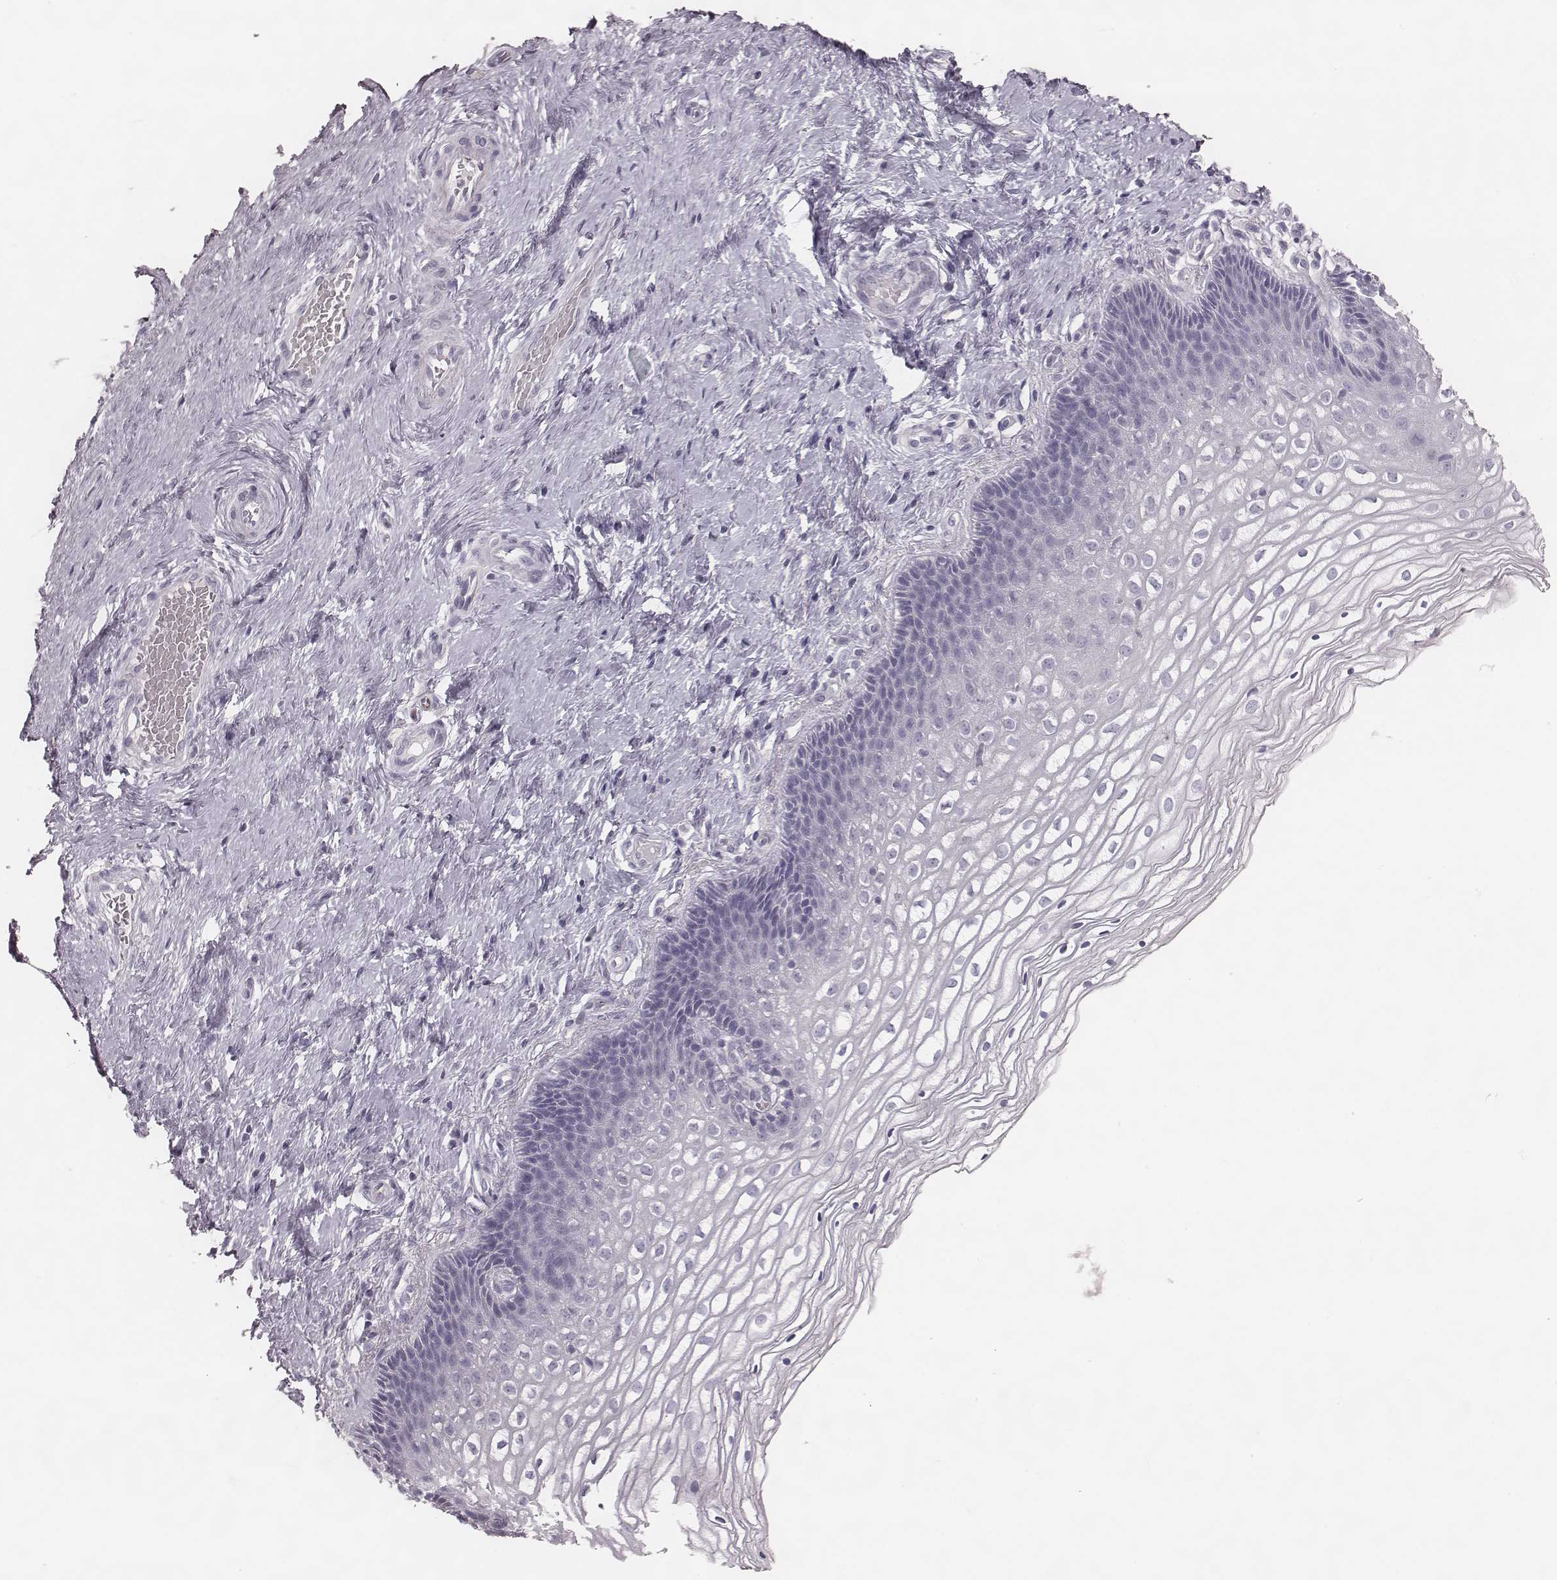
{"staining": {"intensity": "negative", "quantity": "none", "location": "none"}, "tissue": "cervix", "cell_type": "Squamous epithelial cells", "image_type": "normal", "snomed": [{"axis": "morphology", "description": "Normal tissue, NOS"}, {"axis": "topography", "description": "Cervix"}], "caption": "This histopathology image is of unremarkable cervix stained with immunohistochemistry to label a protein in brown with the nuclei are counter-stained blue. There is no positivity in squamous epithelial cells. The staining was performed using DAB to visualize the protein expression in brown, while the nuclei were stained in blue with hematoxylin (Magnification: 20x).", "gene": "SPA17", "patient": {"sex": "female", "age": 34}}